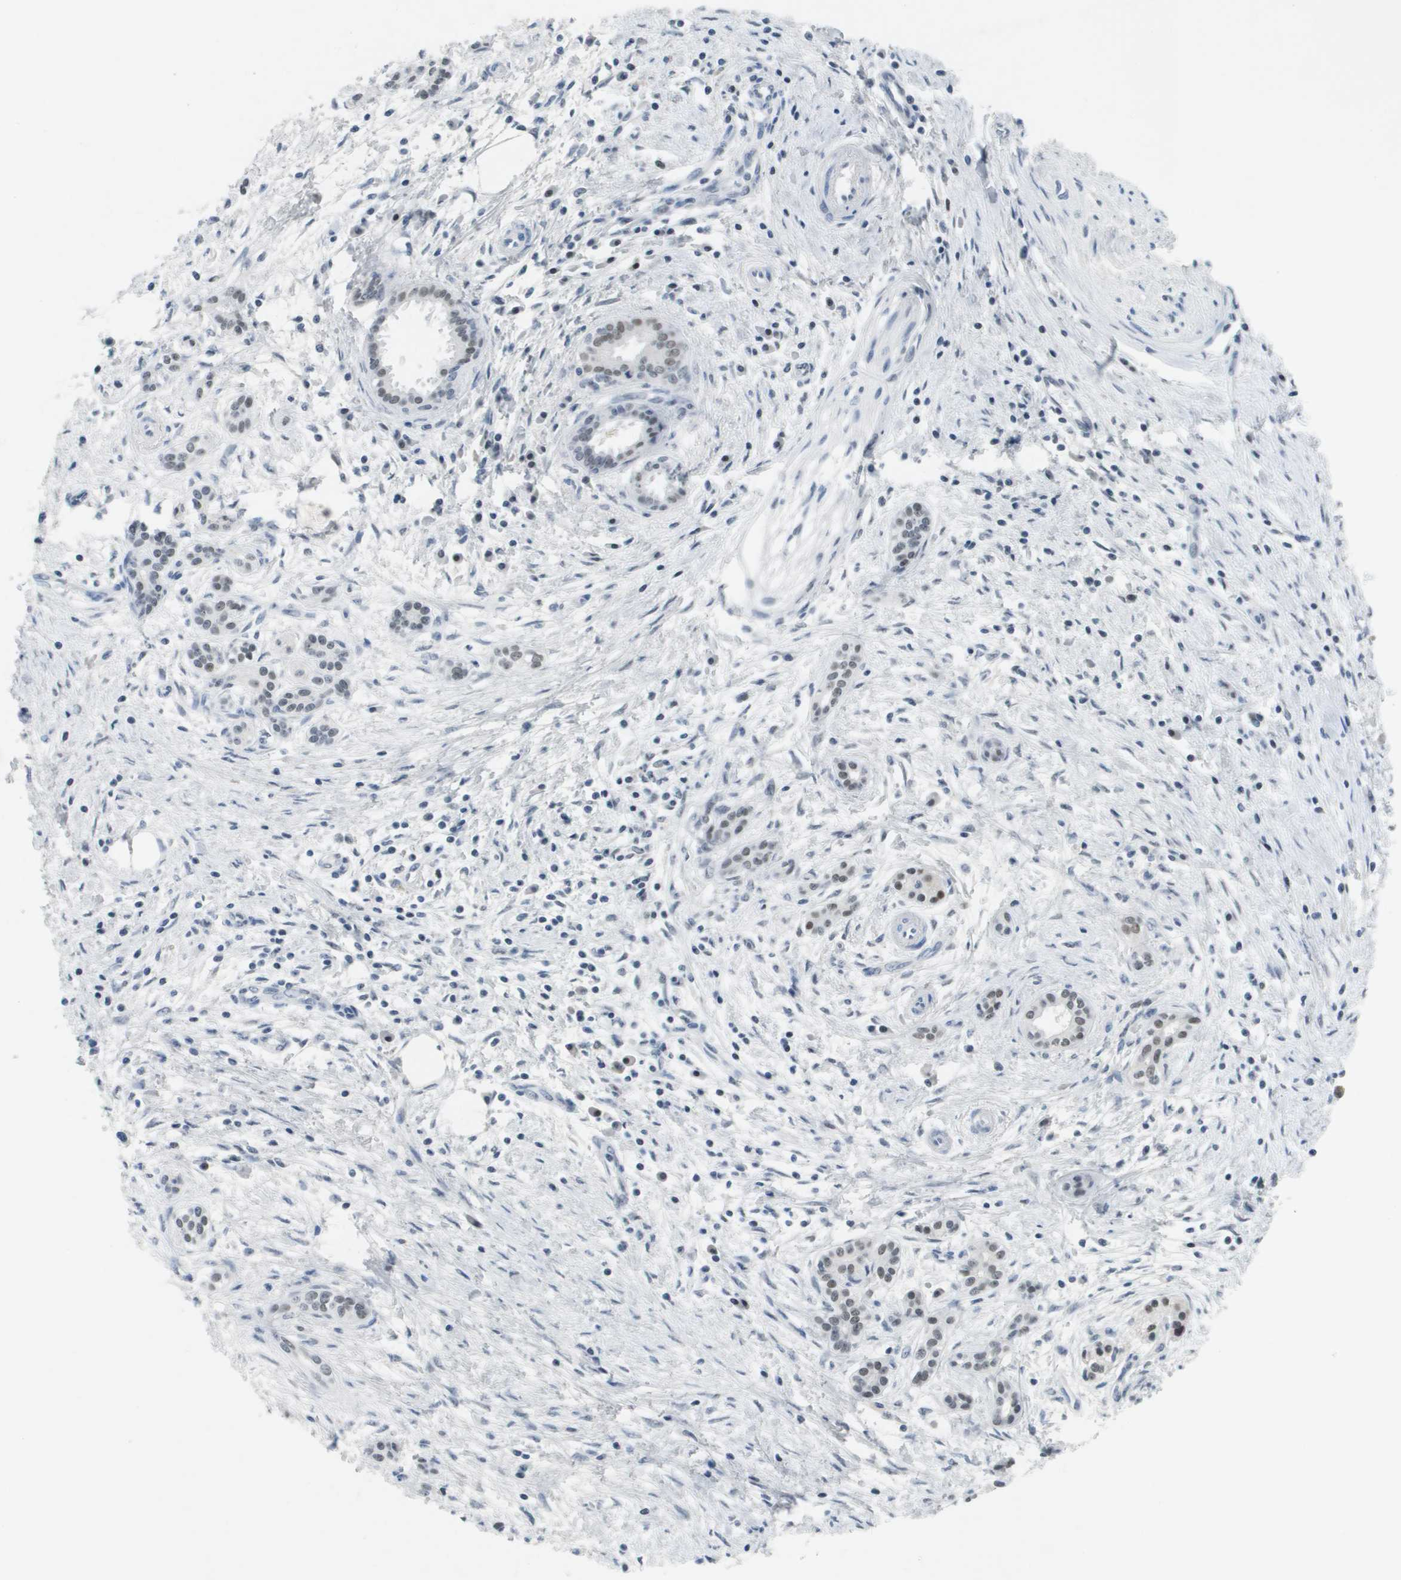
{"staining": {"intensity": "moderate", "quantity": "25%-75%", "location": "nuclear"}, "tissue": "pancreatic cancer", "cell_type": "Tumor cells", "image_type": "cancer", "snomed": [{"axis": "morphology", "description": "Adenocarcinoma, NOS"}, {"axis": "topography", "description": "Pancreas"}], "caption": "Adenocarcinoma (pancreatic) tissue exhibits moderate nuclear staining in approximately 25%-75% of tumor cells (DAB IHC with brightfield microscopy, high magnification).", "gene": "TP53RK", "patient": {"sex": "female", "age": 70}}